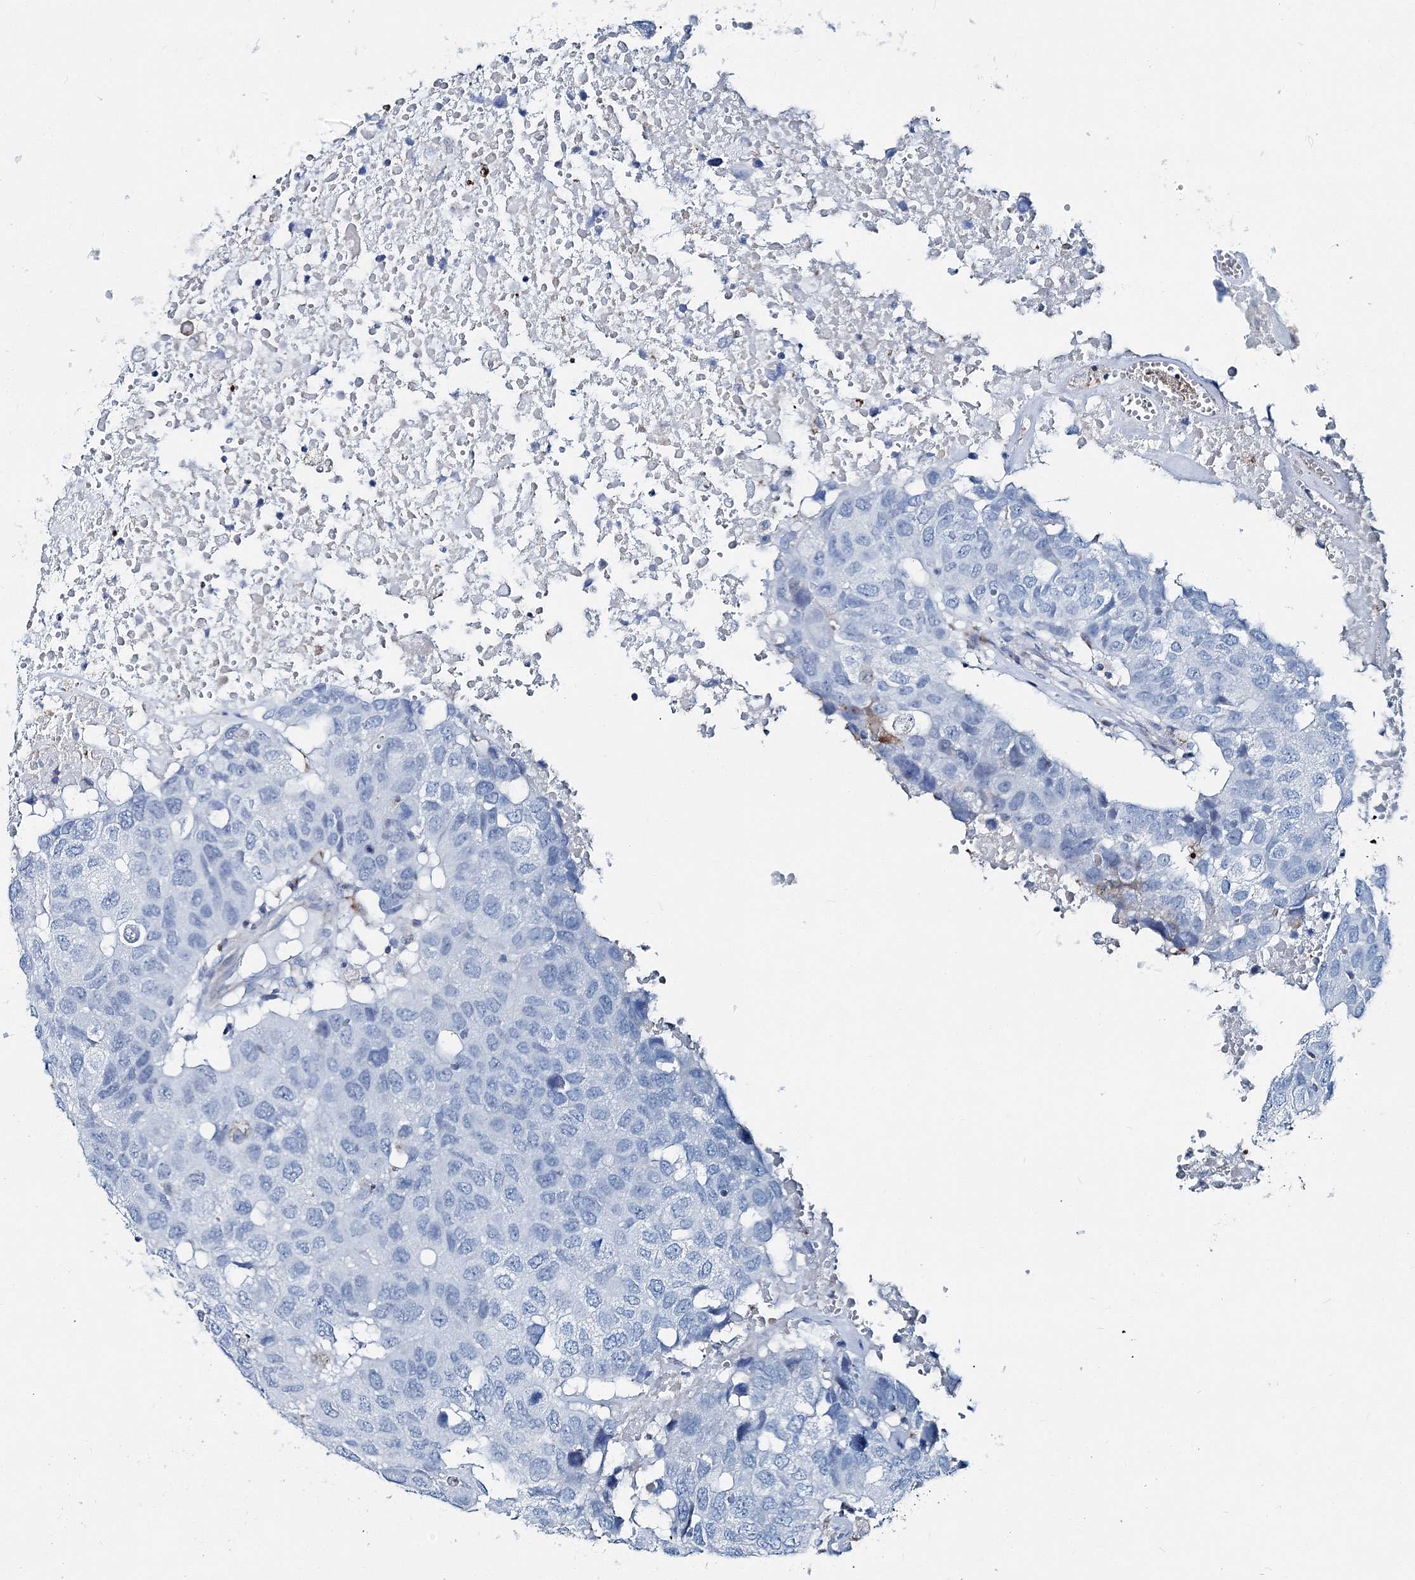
{"staining": {"intensity": "negative", "quantity": "none", "location": "none"}, "tissue": "head and neck cancer", "cell_type": "Tumor cells", "image_type": "cancer", "snomed": [{"axis": "morphology", "description": "Squamous cell carcinoma, NOS"}, {"axis": "topography", "description": "Head-Neck"}], "caption": "Micrograph shows no significant protein positivity in tumor cells of squamous cell carcinoma (head and neck).", "gene": "GABARAPL2", "patient": {"sex": "male", "age": 66}}